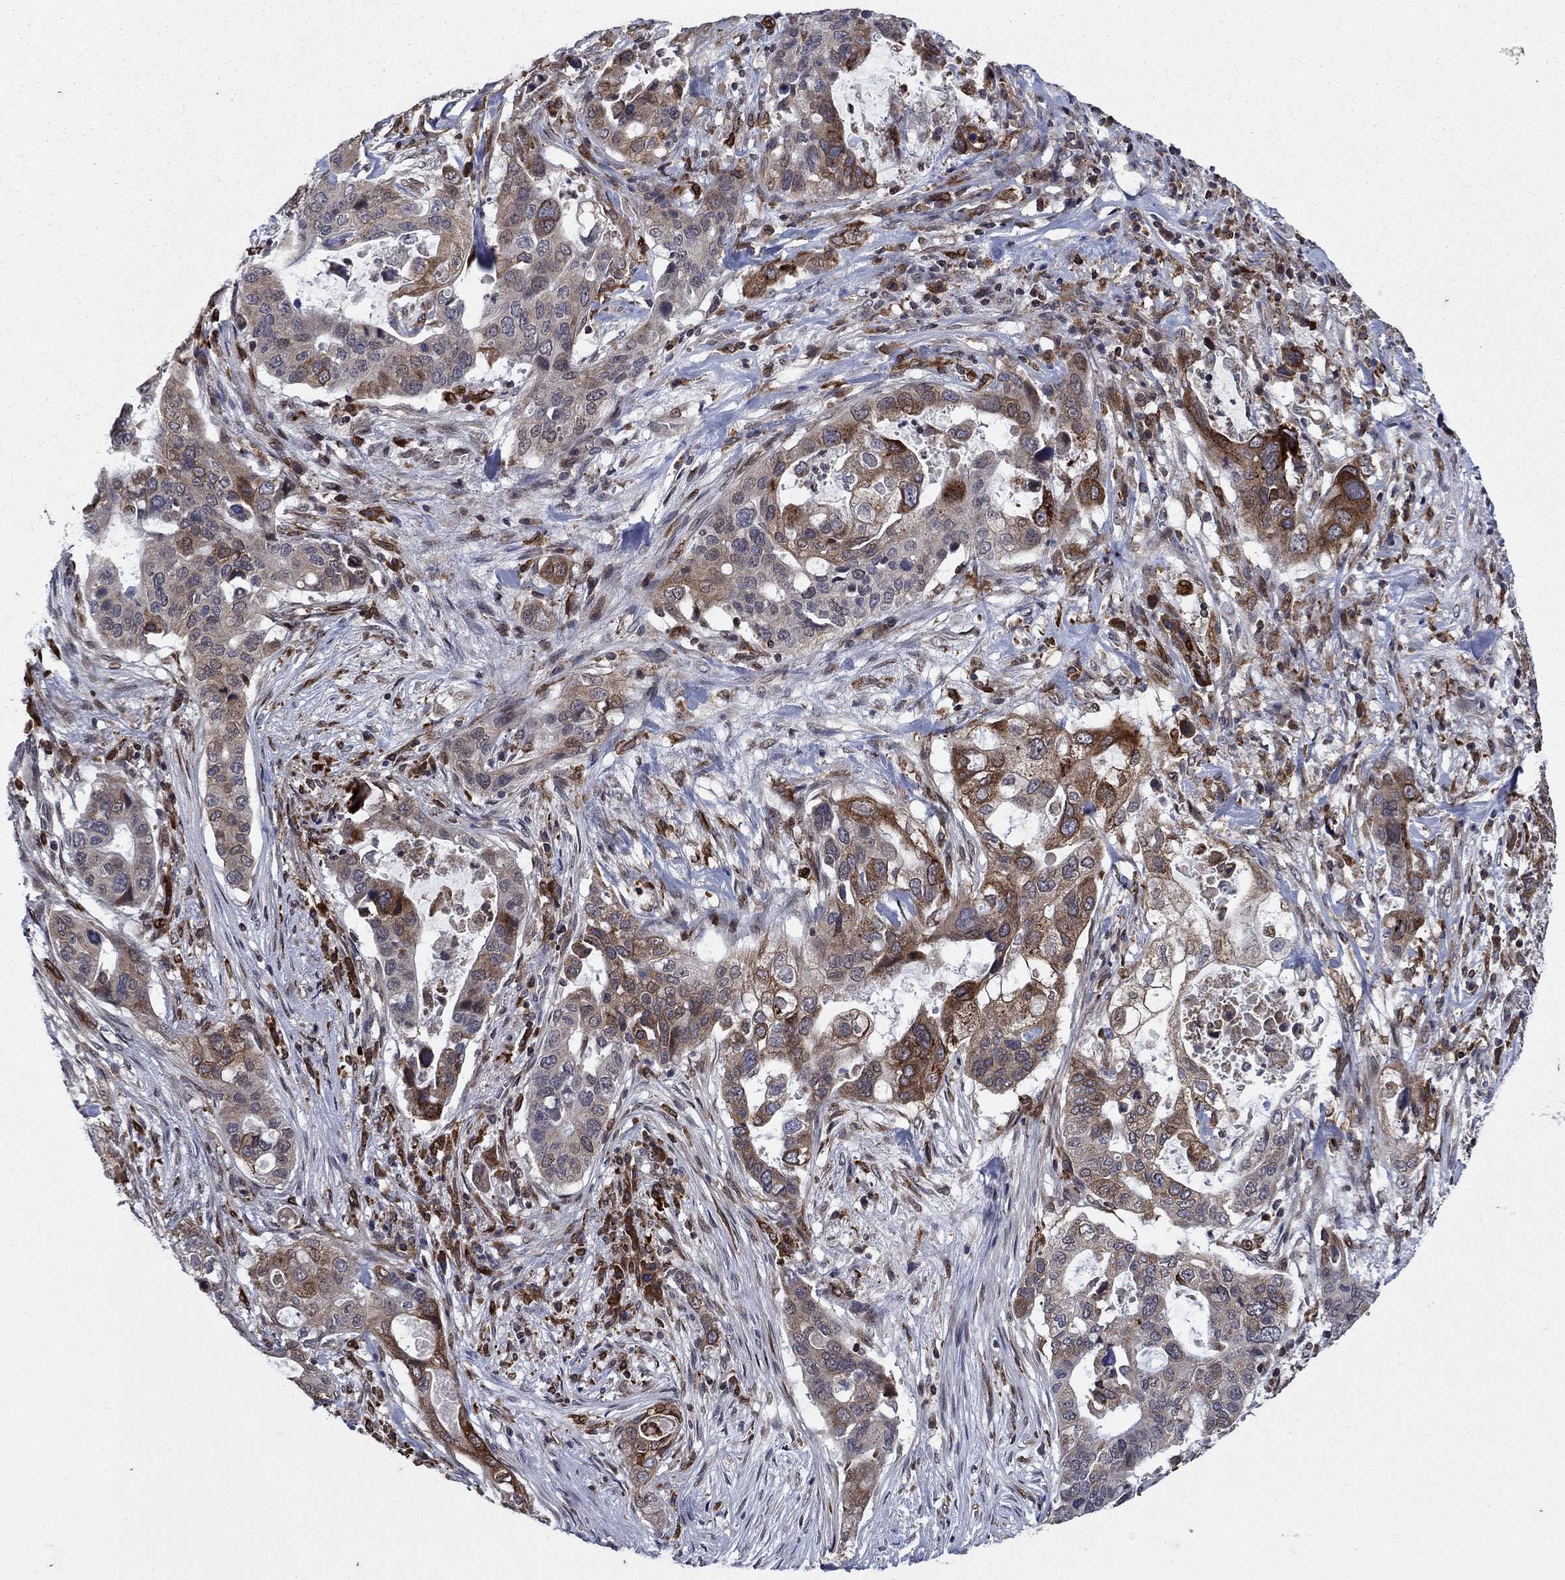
{"staining": {"intensity": "strong", "quantity": "<25%", "location": "cytoplasmic/membranous"}, "tissue": "stomach cancer", "cell_type": "Tumor cells", "image_type": "cancer", "snomed": [{"axis": "morphology", "description": "Adenocarcinoma, NOS"}, {"axis": "topography", "description": "Stomach"}], "caption": "A micrograph showing strong cytoplasmic/membranous positivity in about <25% of tumor cells in stomach adenocarcinoma, as visualized by brown immunohistochemical staining.", "gene": "DHRS7", "patient": {"sex": "male", "age": 54}}